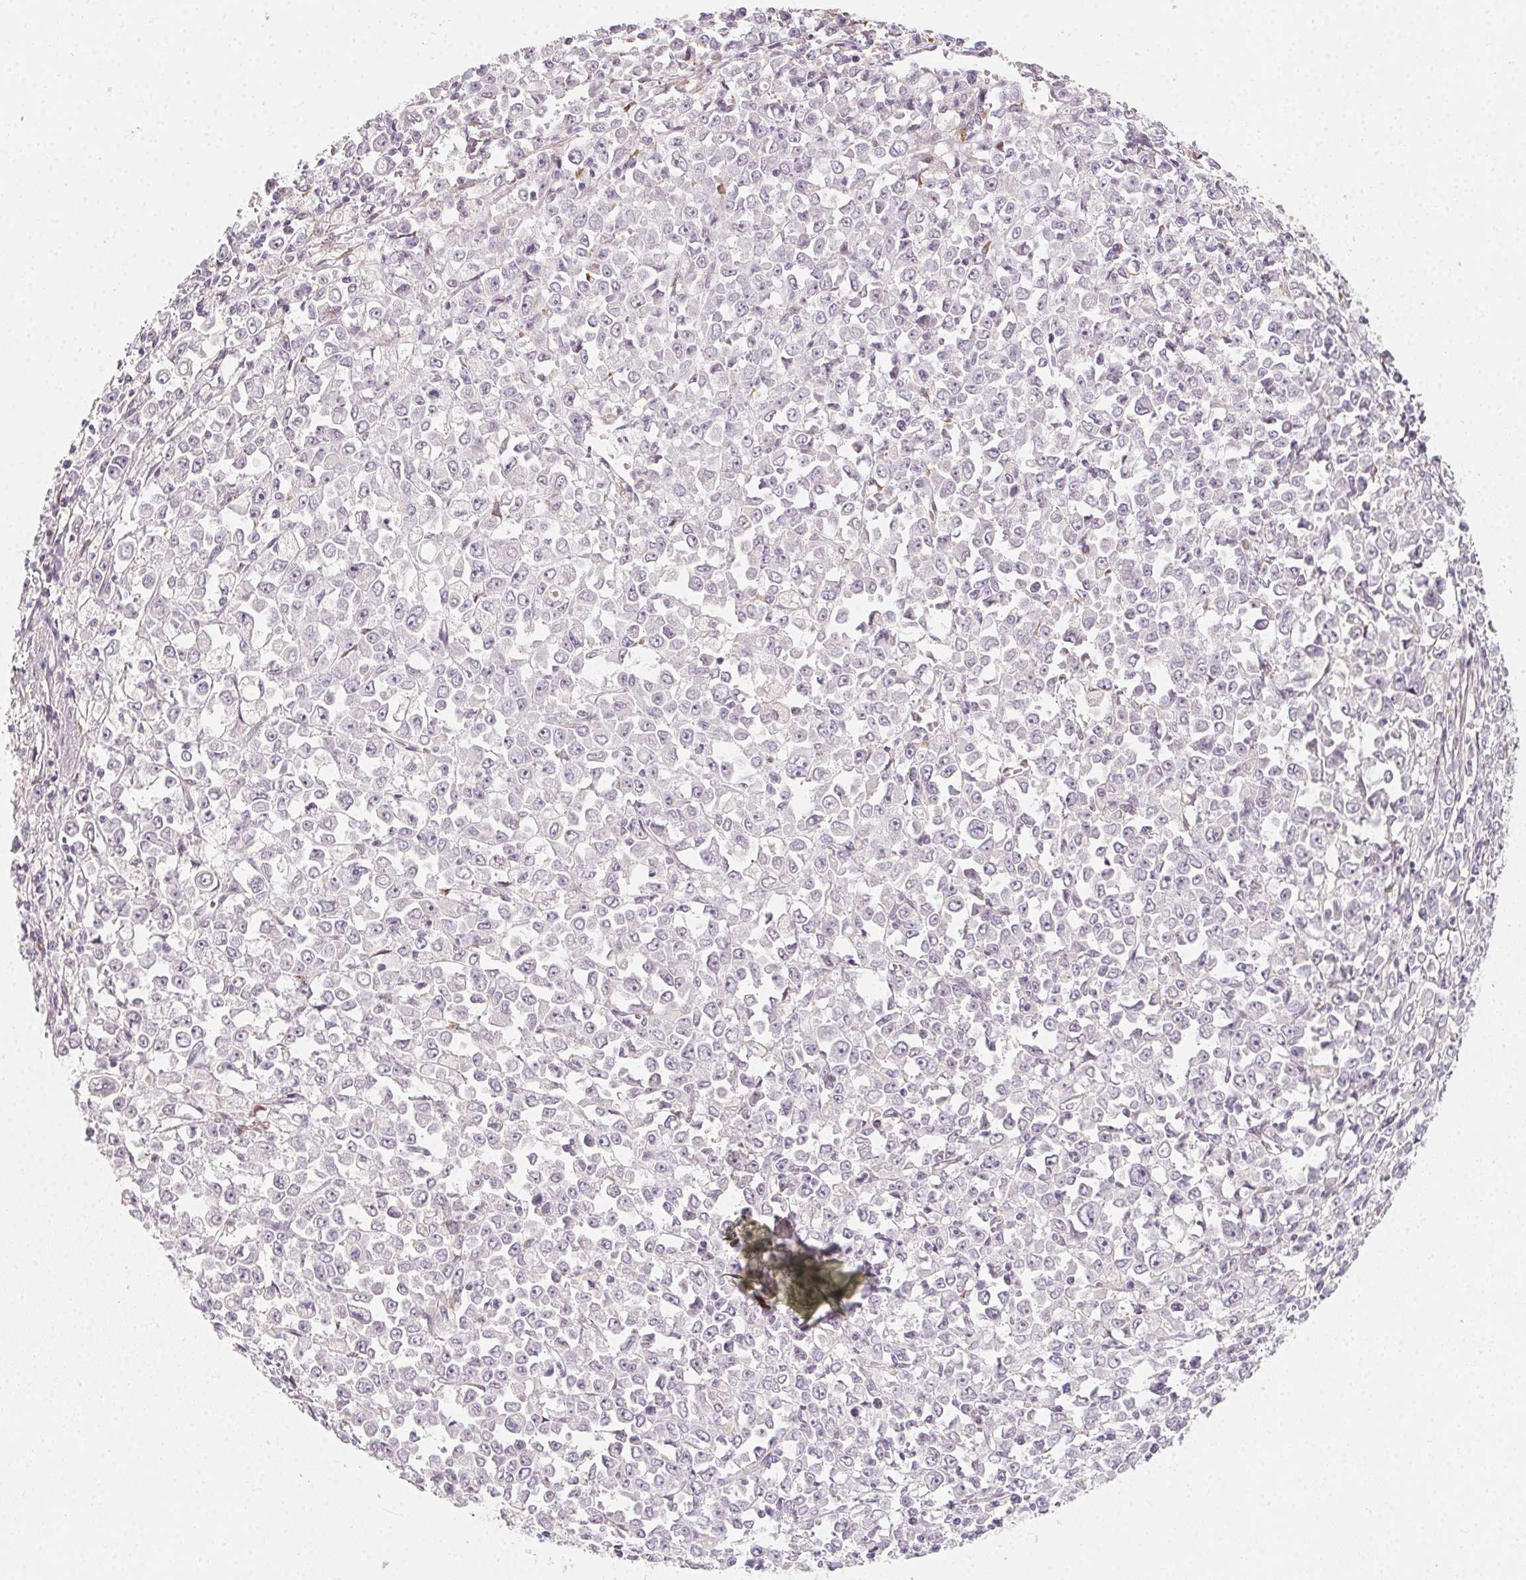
{"staining": {"intensity": "negative", "quantity": "none", "location": "none"}, "tissue": "stomach cancer", "cell_type": "Tumor cells", "image_type": "cancer", "snomed": [{"axis": "morphology", "description": "Adenocarcinoma, NOS"}, {"axis": "topography", "description": "Stomach, upper"}], "caption": "Tumor cells are negative for brown protein staining in stomach cancer (adenocarcinoma). (Brightfield microscopy of DAB (3,3'-diaminobenzidine) immunohistochemistry (IHC) at high magnification).", "gene": "CCDC96", "patient": {"sex": "male", "age": 70}}